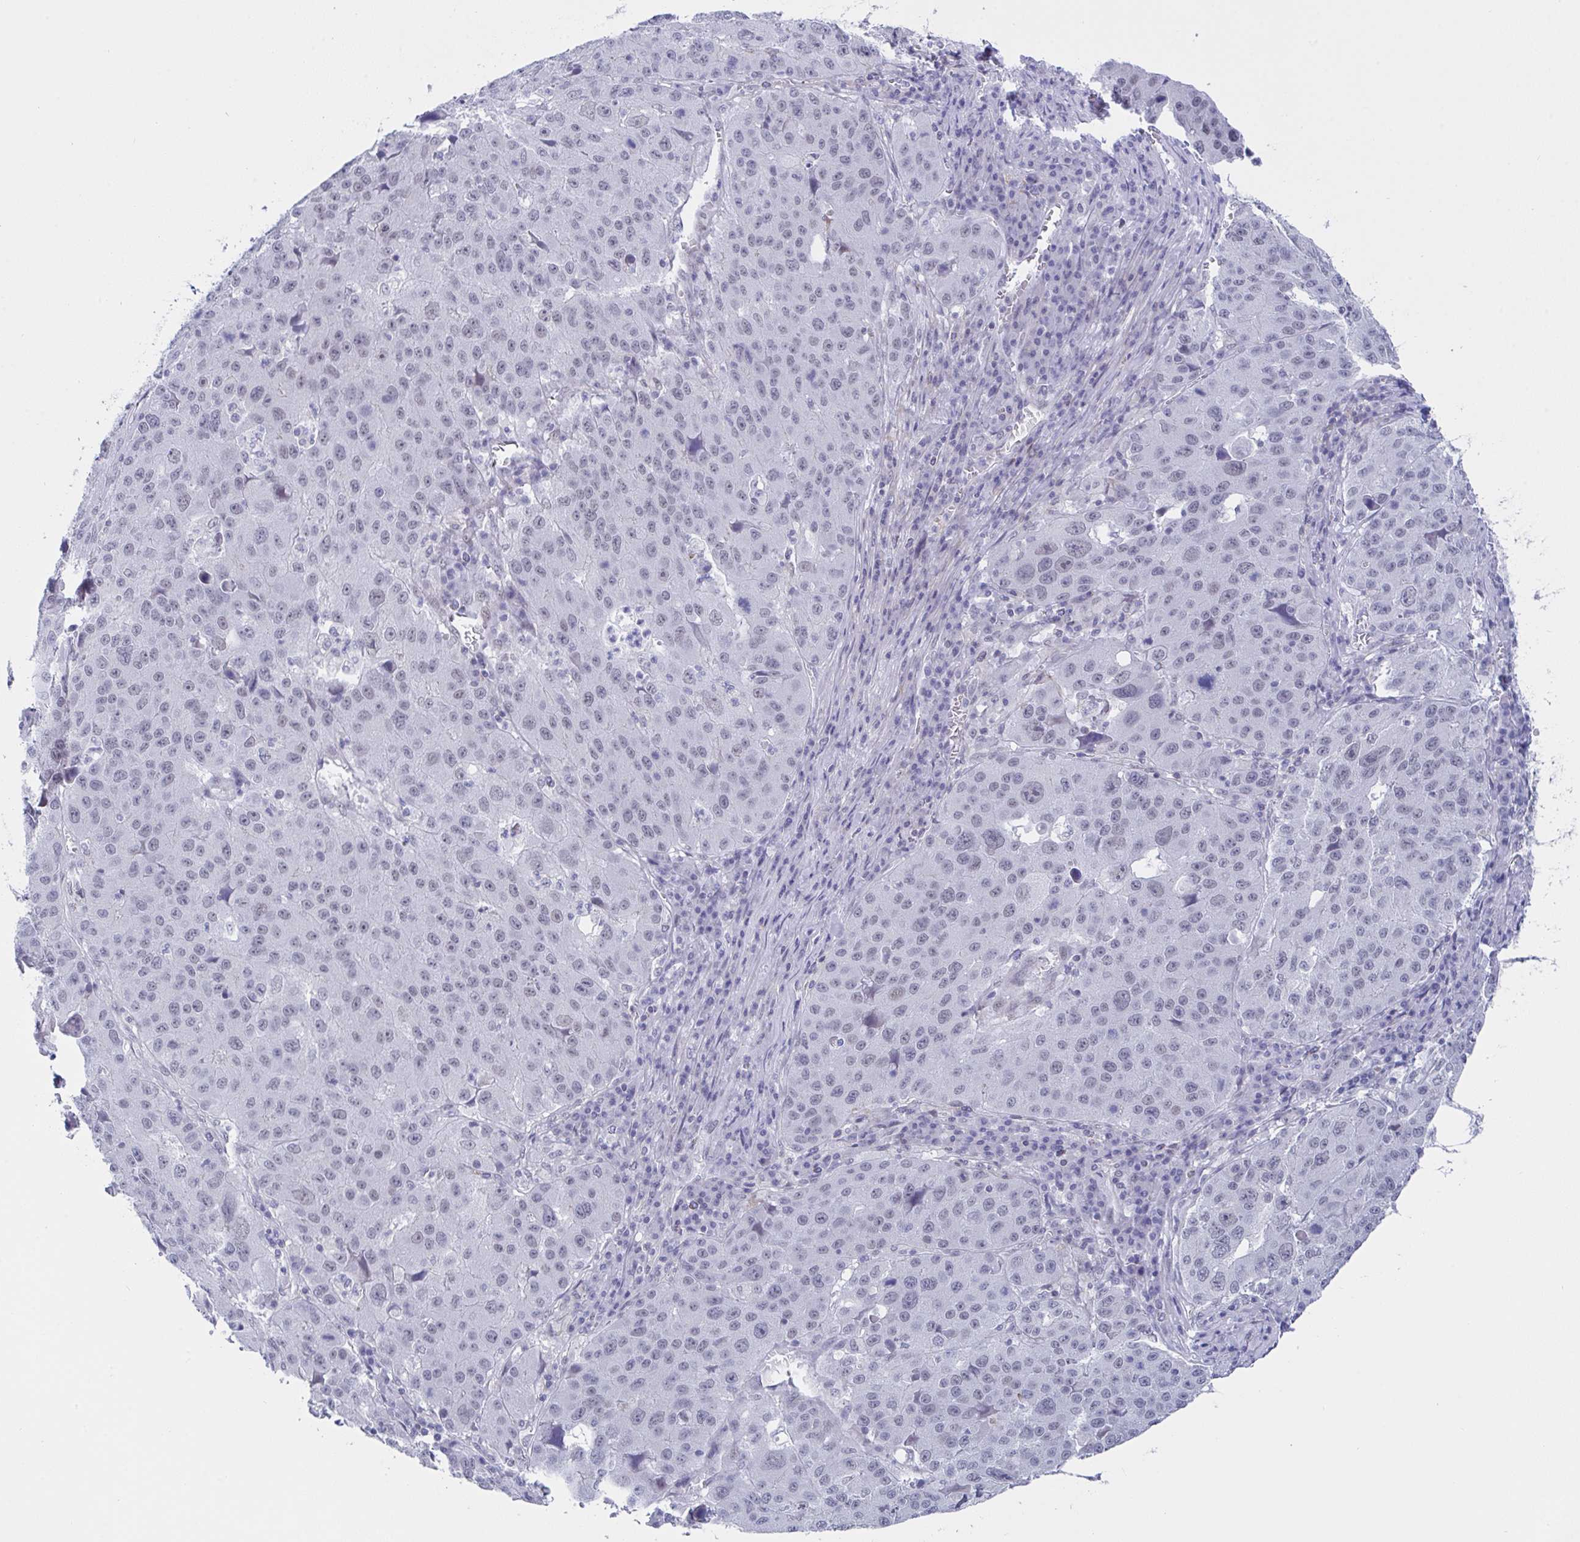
{"staining": {"intensity": "negative", "quantity": "none", "location": "none"}, "tissue": "stomach cancer", "cell_type": "Tumor cells", "image_type": "cancer", "snomed": [{"axis": "morphology", "description": "Adenocarcinoma, NOS"}, {"axis": "topography", "description": "Stomach"}], "caption": "Stomach adenocarcinoma was stained to show a protein in brown. There is no significant staining in tumor cells. The staining is performed using DAB brown chromogen with nuclei counter-stained in using hematoxylin.", "gene": "FBXL22", "patient": {"sex": "male", "age": 71}}